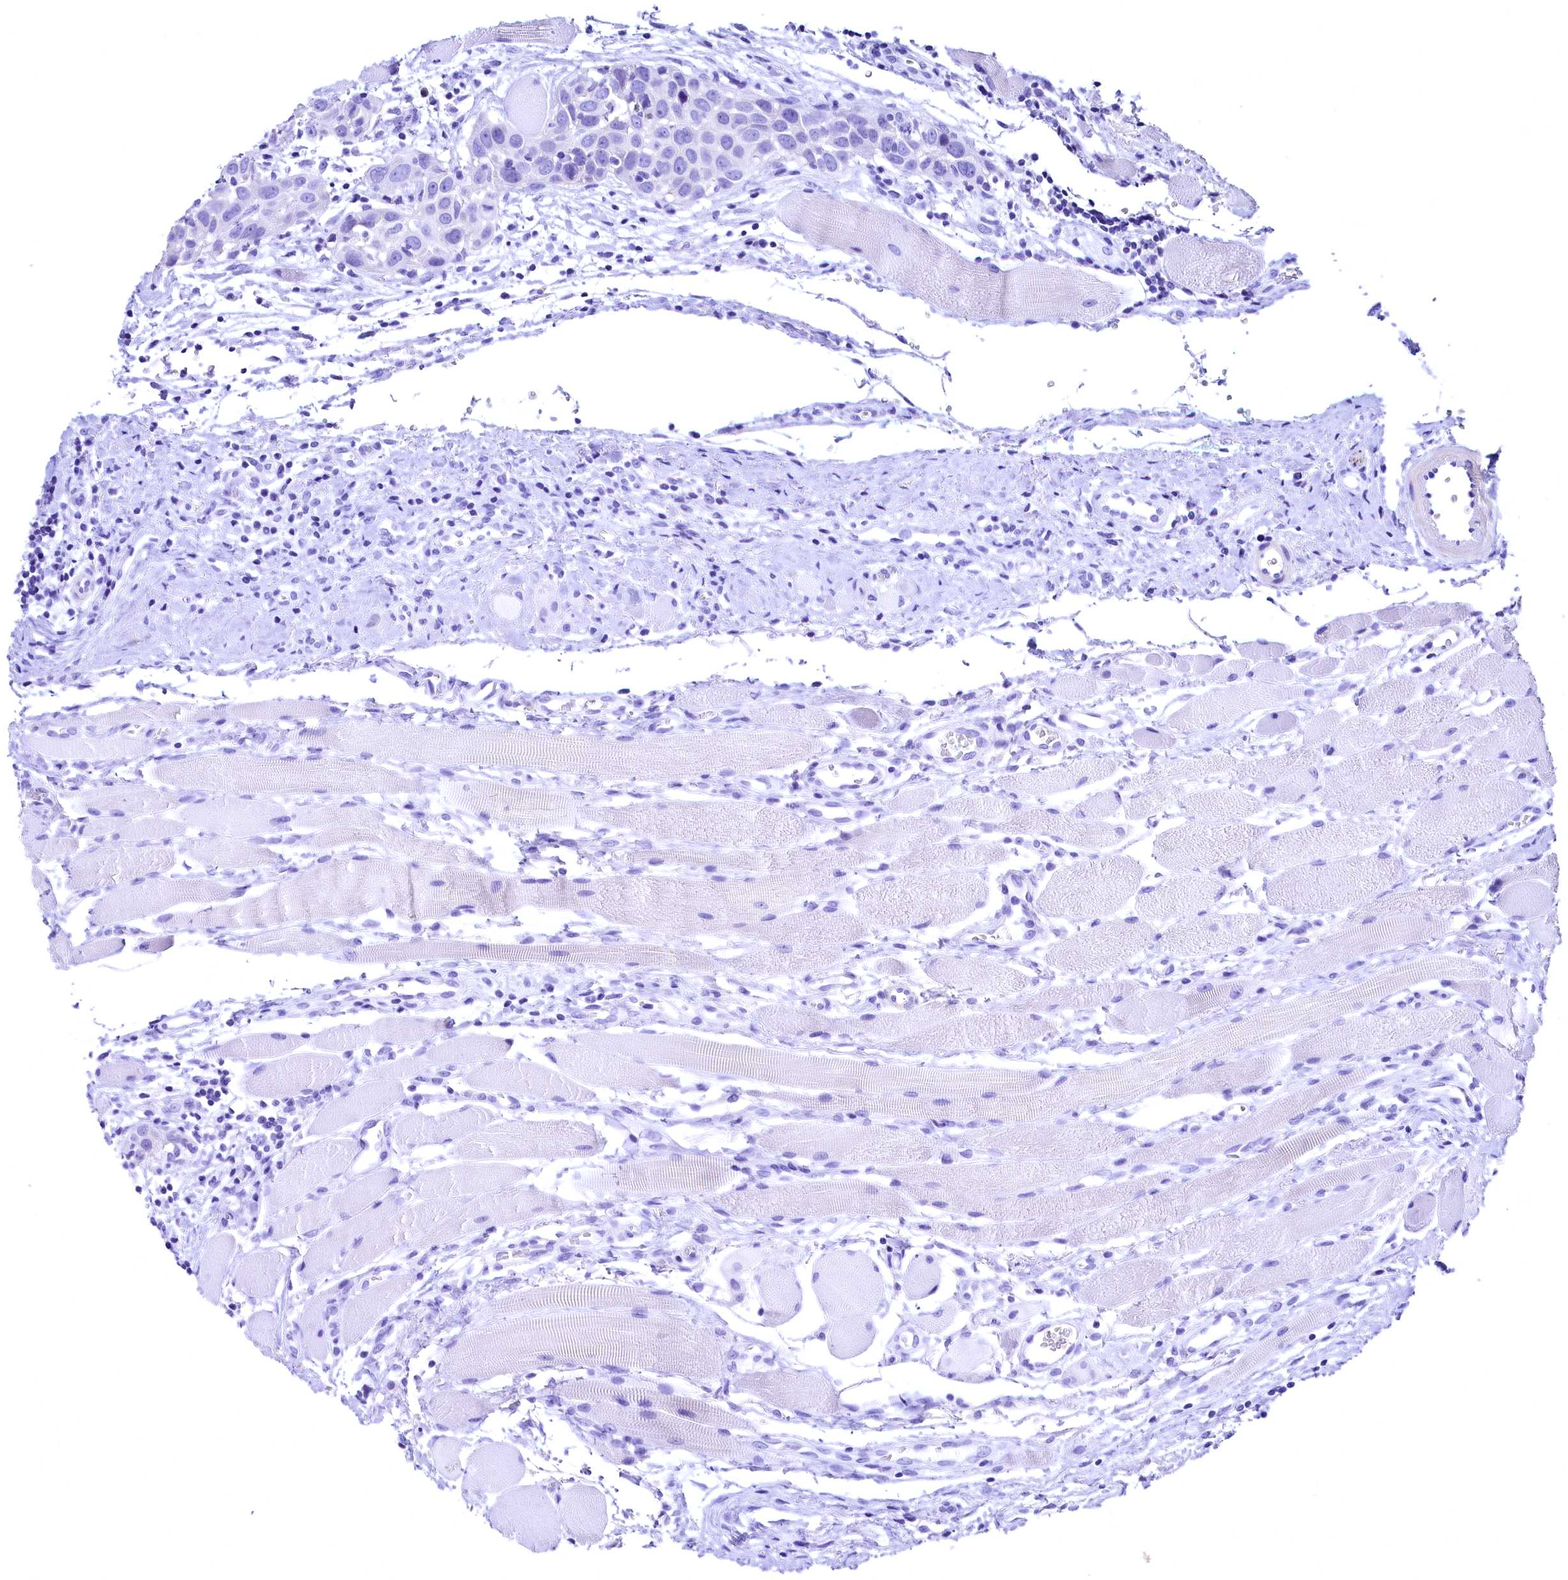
{"staining": {"intensity": "negative", "quantity": "none", "location": "none"}, "tissue": "head and neck cancer", "cell_type": "Tumor cells", "image_type": "cancer", "snomed": [{"axis": "morphology", "description": "Squamous cell carcinoma, NOS"}, {"axis": "topography", "description": "Oral tissue"}, {"axis": "topography", "description": "Head-Neck"}], "caption": "High magnification brightfield microscopy of head and neck squamous cell carcinoma stained with DAB (3,3'-diaminobenzidine) (brown) and counterstained with hematoxylin (blue): tumor cells show no significant staining. (DAB immunohistochemistry (IHC), high magnification).", "gene": "SKIDA1", "patient": {"sex": "female", "age": 50}}